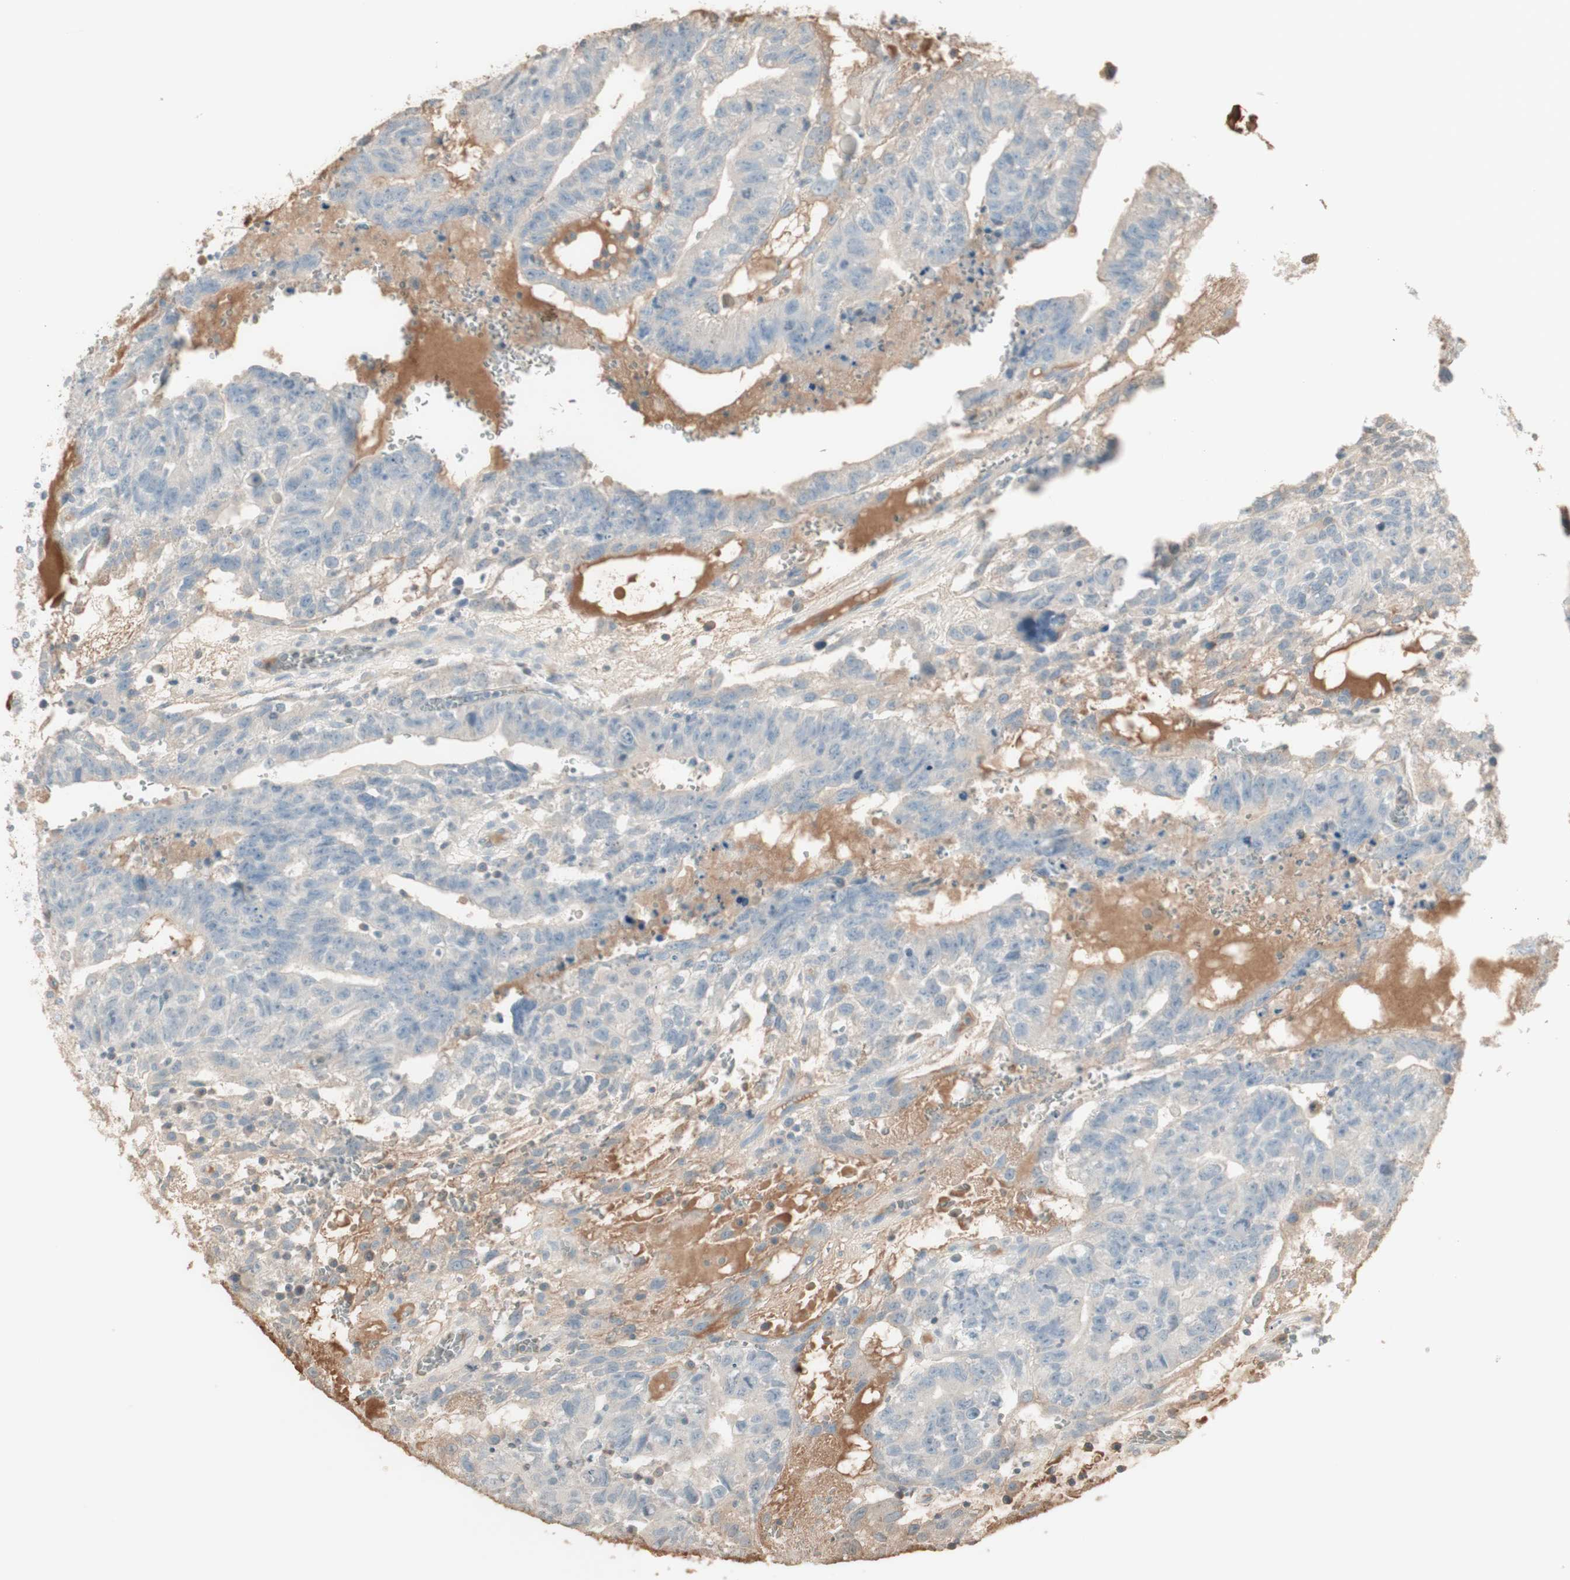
{"staining": {"intensity": "negative", "quantity": "none", "location": "none"}, "tissue": "testis cancer", "cell_type": "Tumor cells", "image_type": "cancer", "snomed": [{"axis": "morphology", "description": "Seminoma, NOS"}, {"axis": "morphology", "description": "Carcinoma, Embryonal, NOS"}, {"axis": "topography", "description": "Testis"}], "caption": "Human testis cancer (seminoma) stained for a protein using IHC shows no expression in tumor cells.", "gene": "IFNG", "patient": {"sex": "male", "age": 52}}